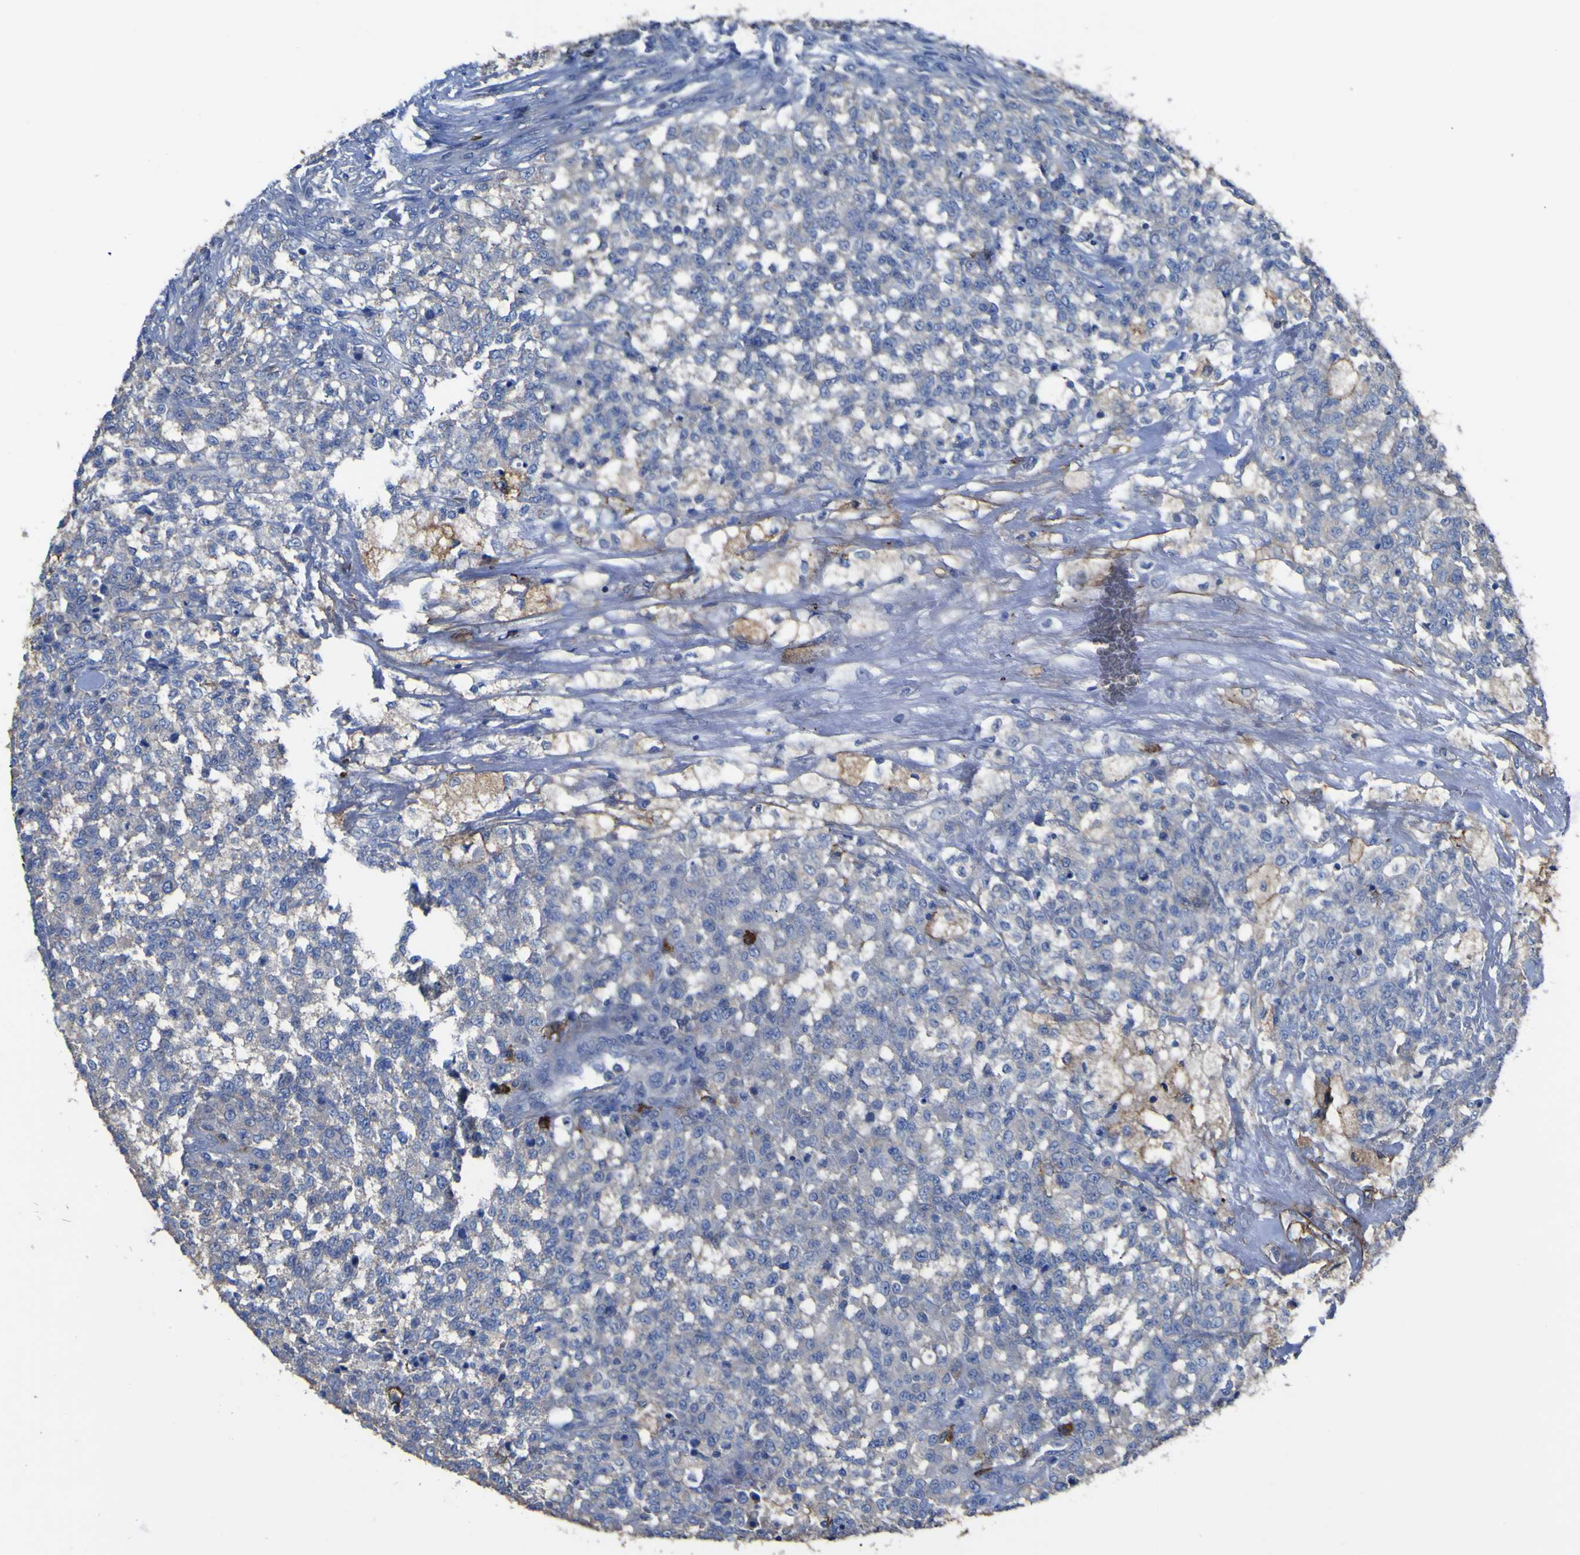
{"staining": {"intensity": "negative", "quantity": "none", "location": "none"}, "tissue": "testis cancer", "cell_type": "Tumor cells", "image_type": "cancer", "snomed": [{"axis": "morphology", "description": "Seminoma, NOS"}, {"axis": "topography", "description": "Testis"}], "caption": "An image of seminoma (testis) stained for a protein displays no brown staining in tumor cells.", "gene": "AGO4", "patient": {"sex": "male", "age": 59}}